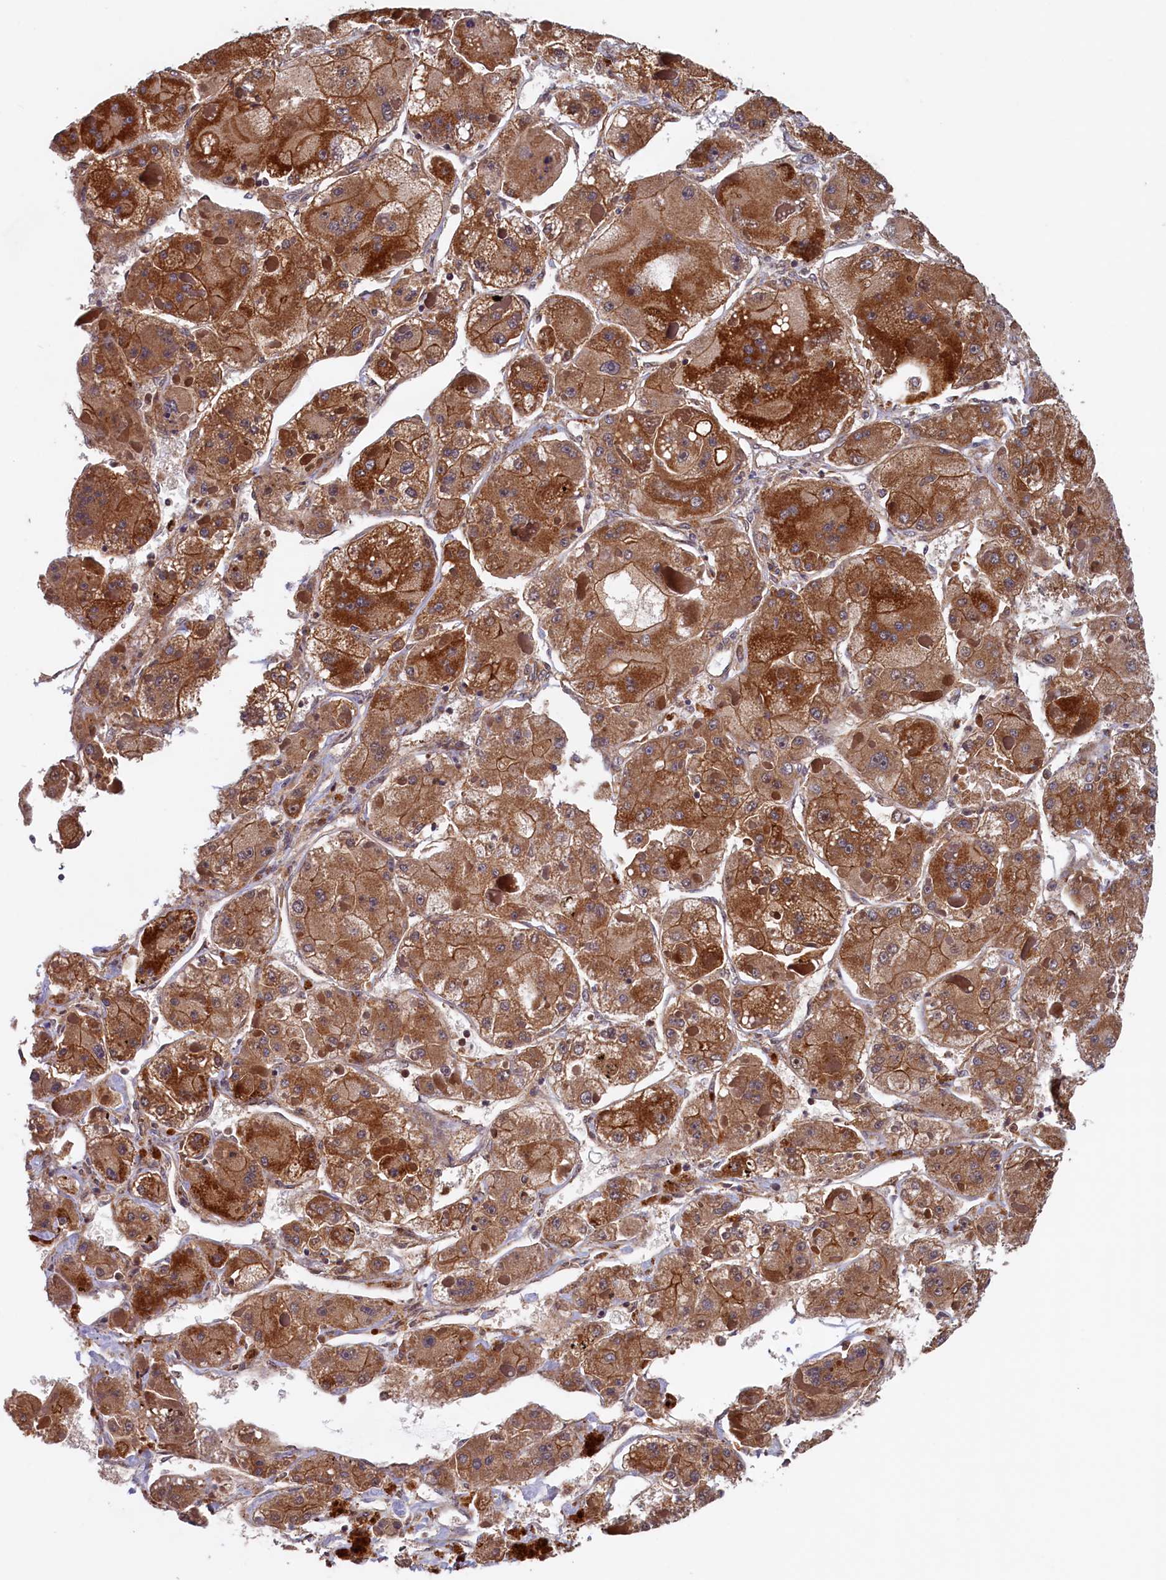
{"staining": {"intensity": "strong", "quantity": ">75%", "location": "cytoplasmic/membranous"}, "tissue": "liver cancer", "cell_type": "Tumor cells", "image_type": "cancer", "snomed": [{"axis": "morphology", "description": "Carcinoma, Hepatocellular, NOS"}, {"axis": "topography", "description": "Liver"}], "caption": "IHC histopathology image of liver cancer stained for a protein (brown), which displays high levels of strong cytoplasmic/membranous positivity in approximately >75% of tumor cells.", "gene": "UBE3B", "patient": {"sex": "female", "age": 73}}